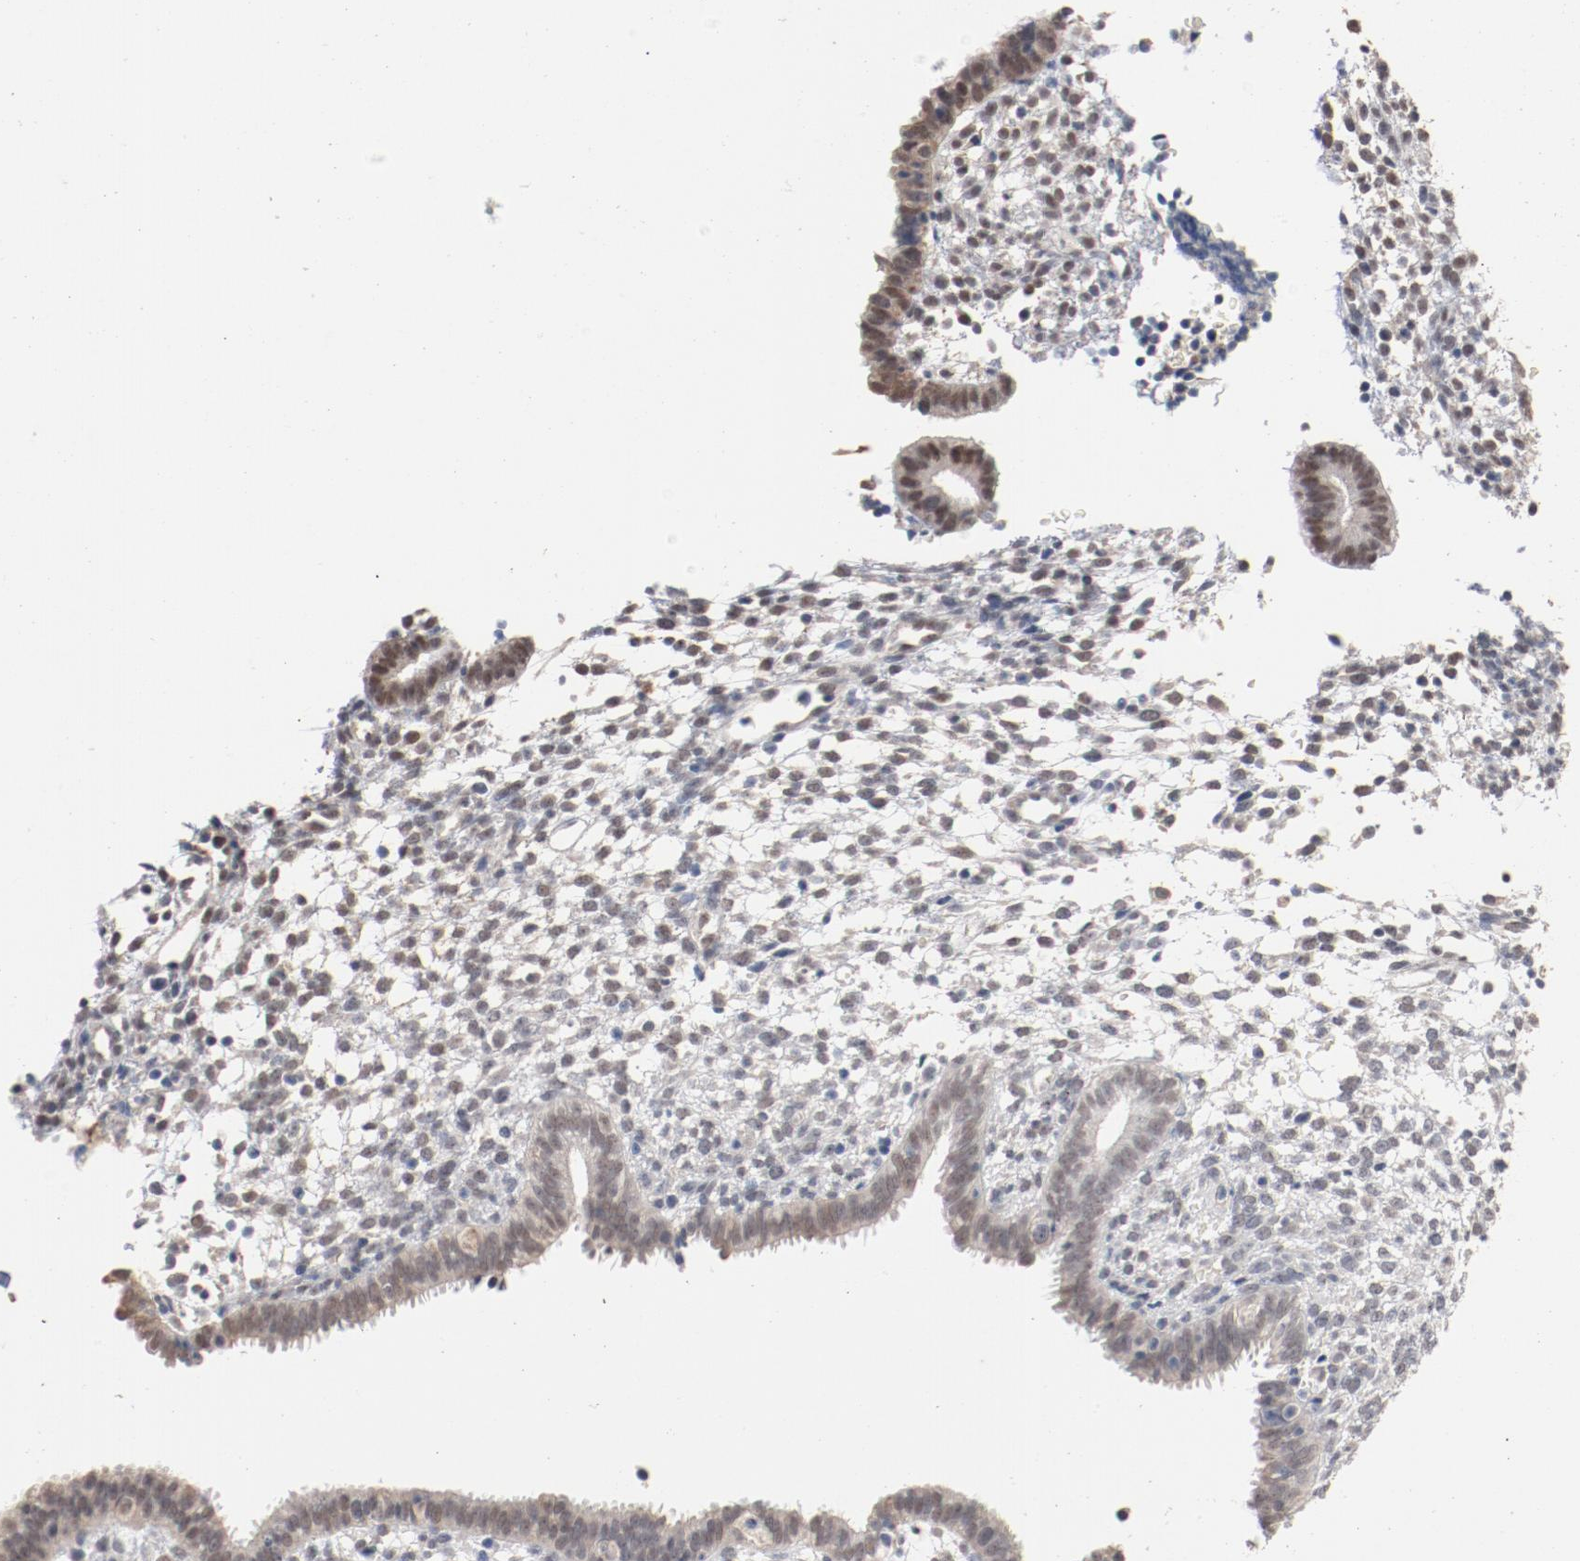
{"staining": {"intensity": "weak", "quantity": "25%-75%", "location": "nuclear"}, "tissue": "endometrium", "cell_type": "Cells in endometrial stroma", "image_type": "normal", "snomed": [{"axis": "morphology", "description": "Normal tissue, NOS"}, {"axis": "topography", "description": "Endometrium"}], "caption": "IHC of benign human endometrium demonstrates low levels of weak nuclear staining in about 25%-75% of cells in endometrial stroma. Immunohistochemistry (ihc) stains the protein of interest in brown and the nuclei are stained blue.", "gene": "ERICH1", "patient": {"sex": "female", "age": 35}}